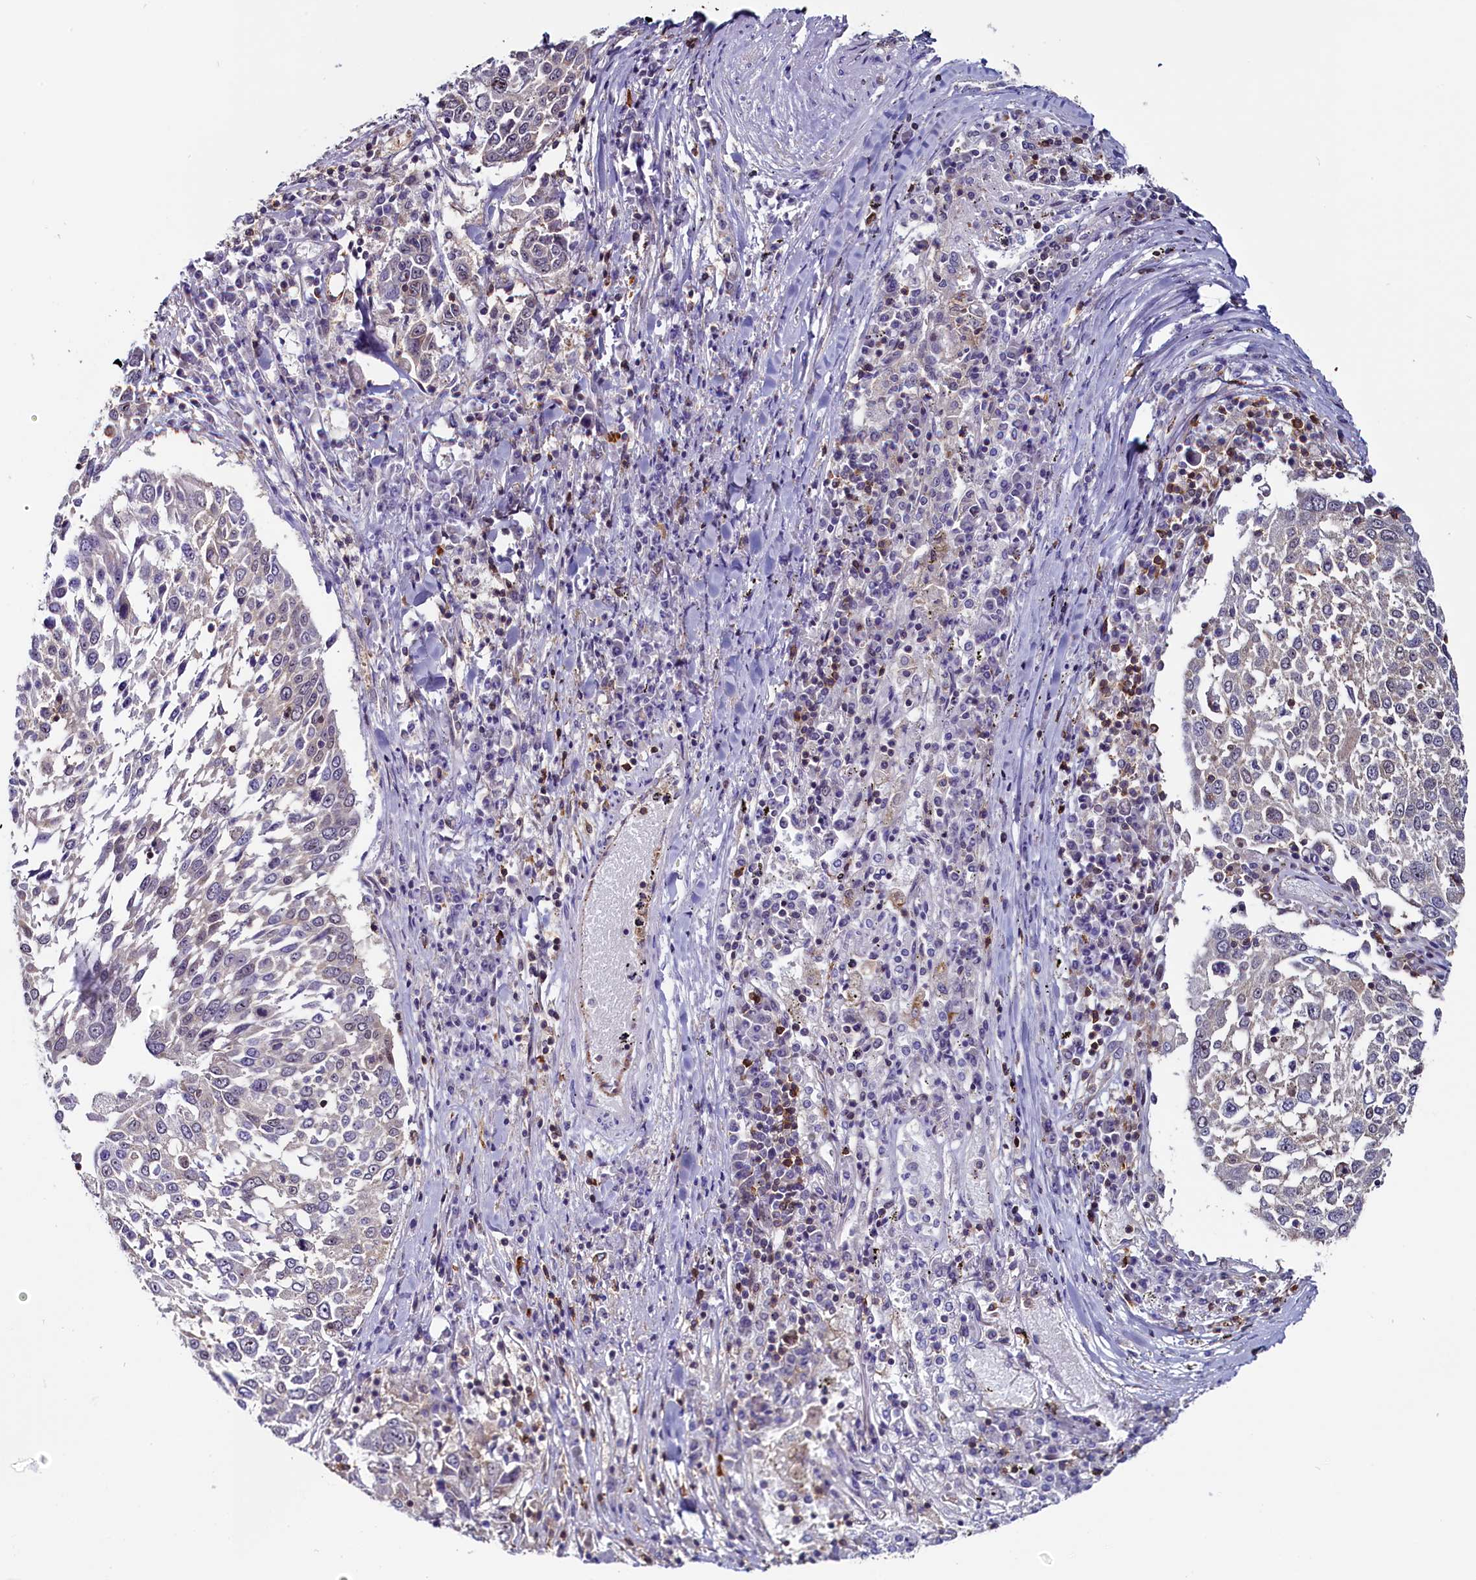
{"staining": {"intensity": "negative", "quantity": "none", "location": "none"}, "tissue": "lung cancer", "cell_type": "Tumor cells", "image_type": "cancer", "snomed": [{"axis": "morphology", "description": "Squamous cell carcinoma, NOS"}, {"axis": "topography", "description": "Lung"}], "caption": "Tumor cells are negative for protein expression in human lung cancer.", "gene": "CIAPIN1", "patient": {"sex": "male", "age": 65}}